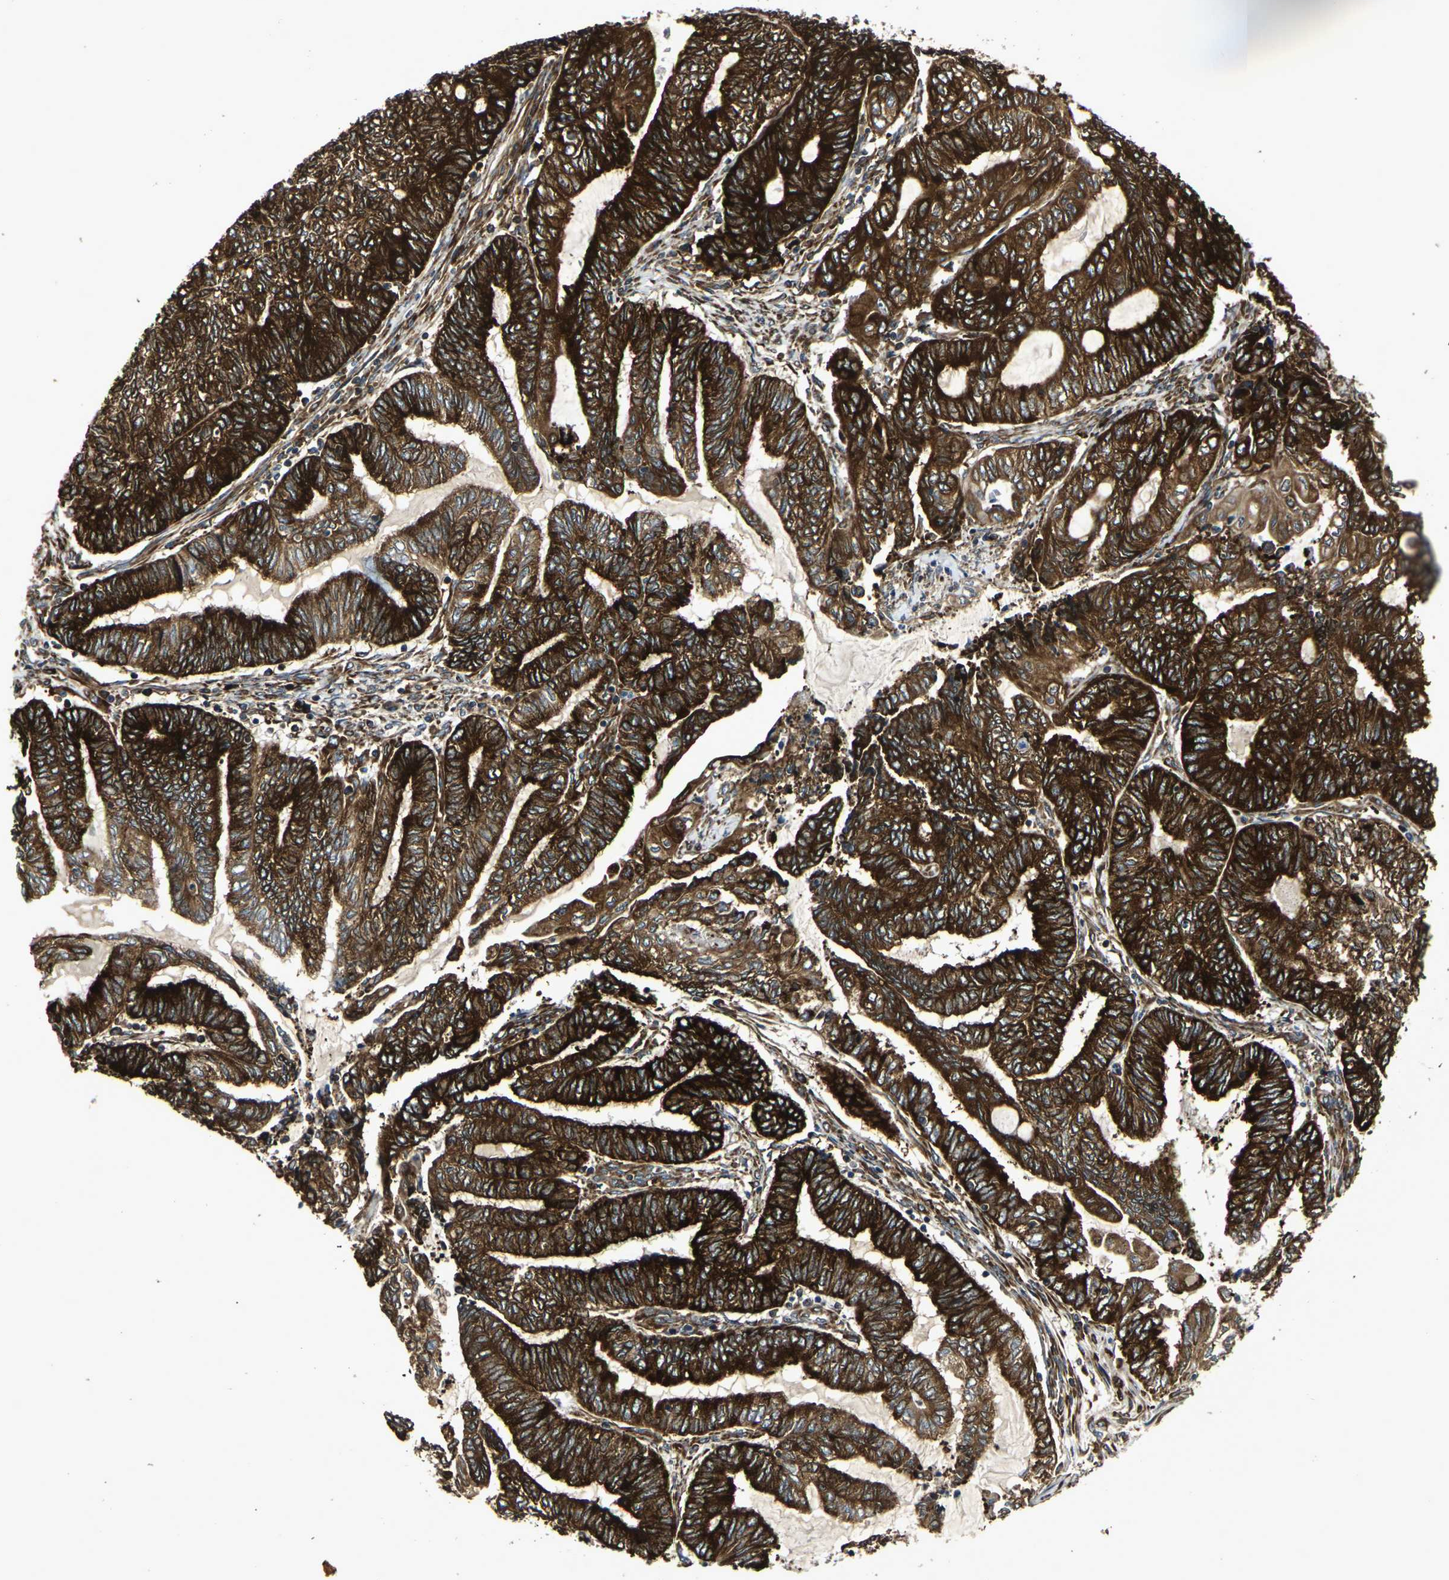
{"staining": {"intensity": "strong", "quantity": ">75%", "location": "cytoplasmic/membranous"}, "tissue": "endometrial cancer", "cell_type": "Tumor cells", "image_type": "cancer", "snomed": [{"axis": "morphology", "description": "Adenocarcinoma, NOS"}, {"axis": "topography", "description": "Uterus"}, {"axis": "topography", "description": "Endometrium"}], "caption": "Immunohistochemical staining of human endometrial cancer reveals high levels of strong cytoplasmic/membranous positivity in about >75% of tumor cells.", "gene": "MARCHF2", "patient": {"sex": "female", "age": 70}}